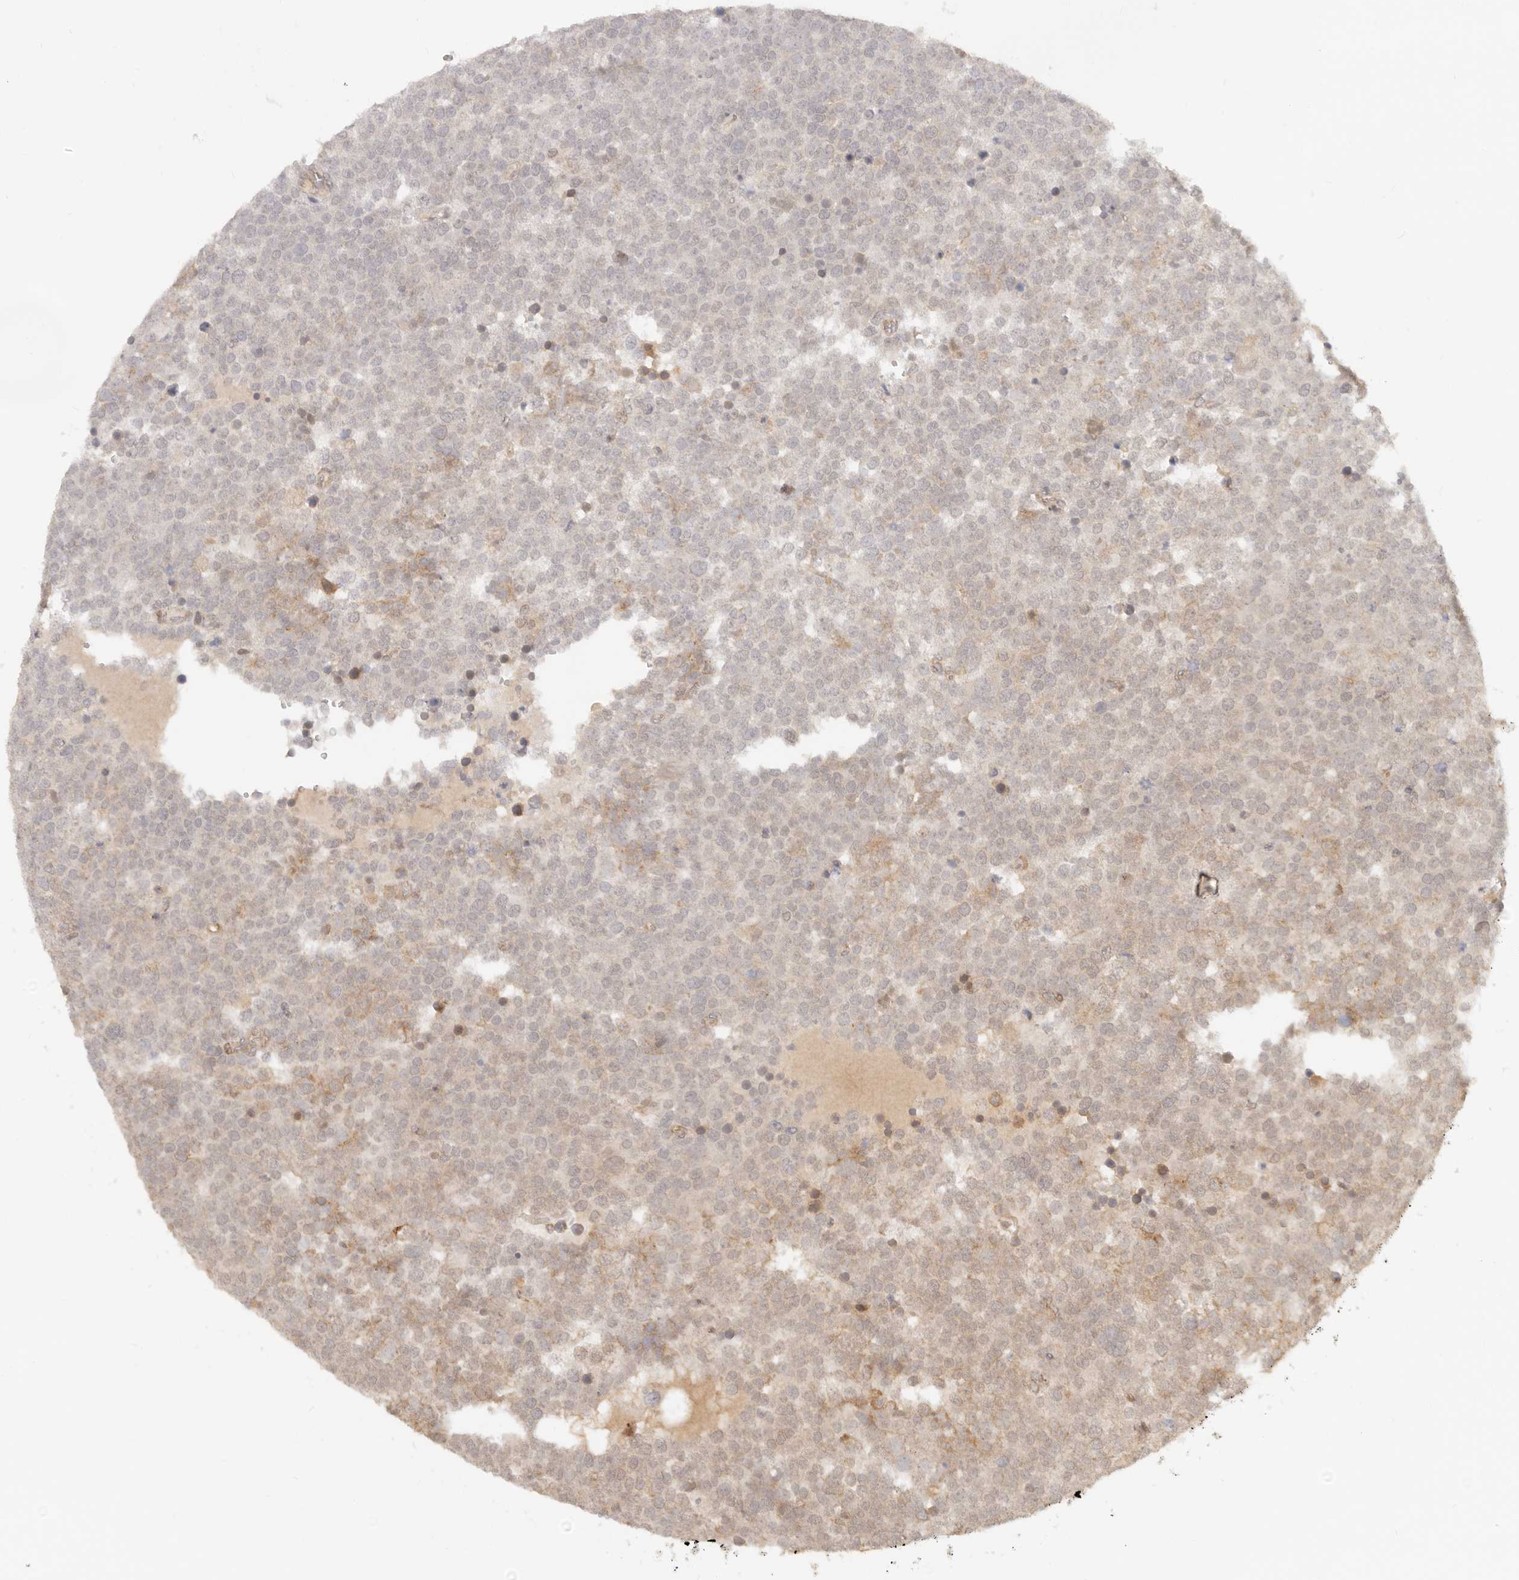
{"staining": {"intensity": "weak", "quantity": "<25%", "location": "cytoplasmic/membranous"}, "tissue": "testis cancer", "cell_type": "Tumor cells", "image_type": "cancer", "snomed": [{"axis": "morphology", "description": "Seminoma, NOS"}, {"axis": "topography", "description": "Testis"}], "caption": "An immunohistochemistry histopathology image of testis cancer (seminoma) is shown. There is no staining in tumor cells of testis cancer (seminoma). Brightfield microscopy of immunohistochemistry stained with DAB (3,3'-diaminobenzidine) (brown) and hematoxylin (blue), captured at high magnification.", "gene": "BAALC", "patient": {"sex": "male", "age": 71}}